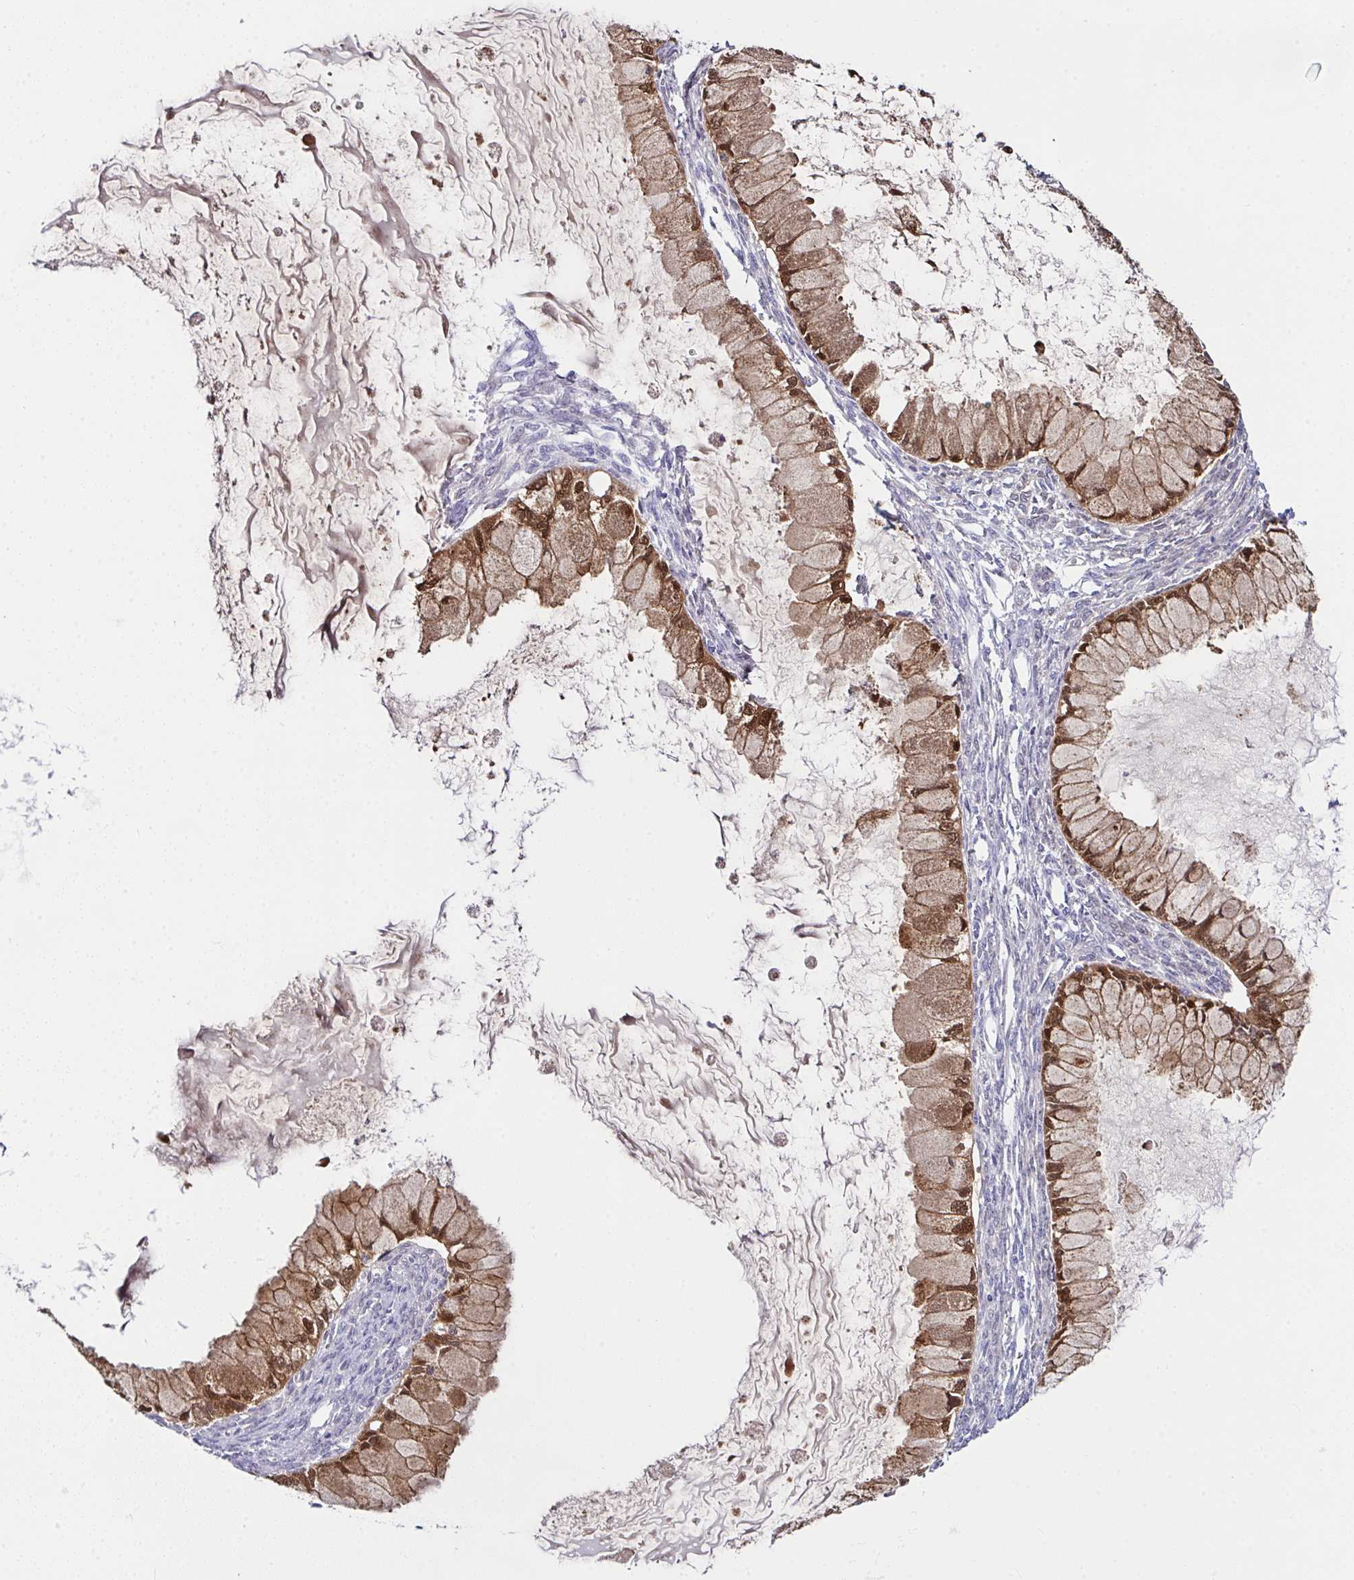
{"staining": {"intensity": "moderate", "quantity": ">75%", "location": "cytoplasmic/membranous,nuclear"}, "tissue": "ovarian cancer", "cell_type": "Tumor cells", "image_type": "cancer", "snomed": [{"axis": "morphology", "description": "Cystadenocarcinoma, mucinous, NOS"}, {"axis": "topography", "description": "Ovary"}], "caption": "This micrograph exhibits immunohistochemistry (IHC) staining of human ovarian mucinous cystadenocarcinoma, with medium moderate cytoplasmic/membranous and nuclear staining in approximately >75% of tumor cells.", "gene": "LGALS4", "patient": {"sex": "female", "age": 34}}